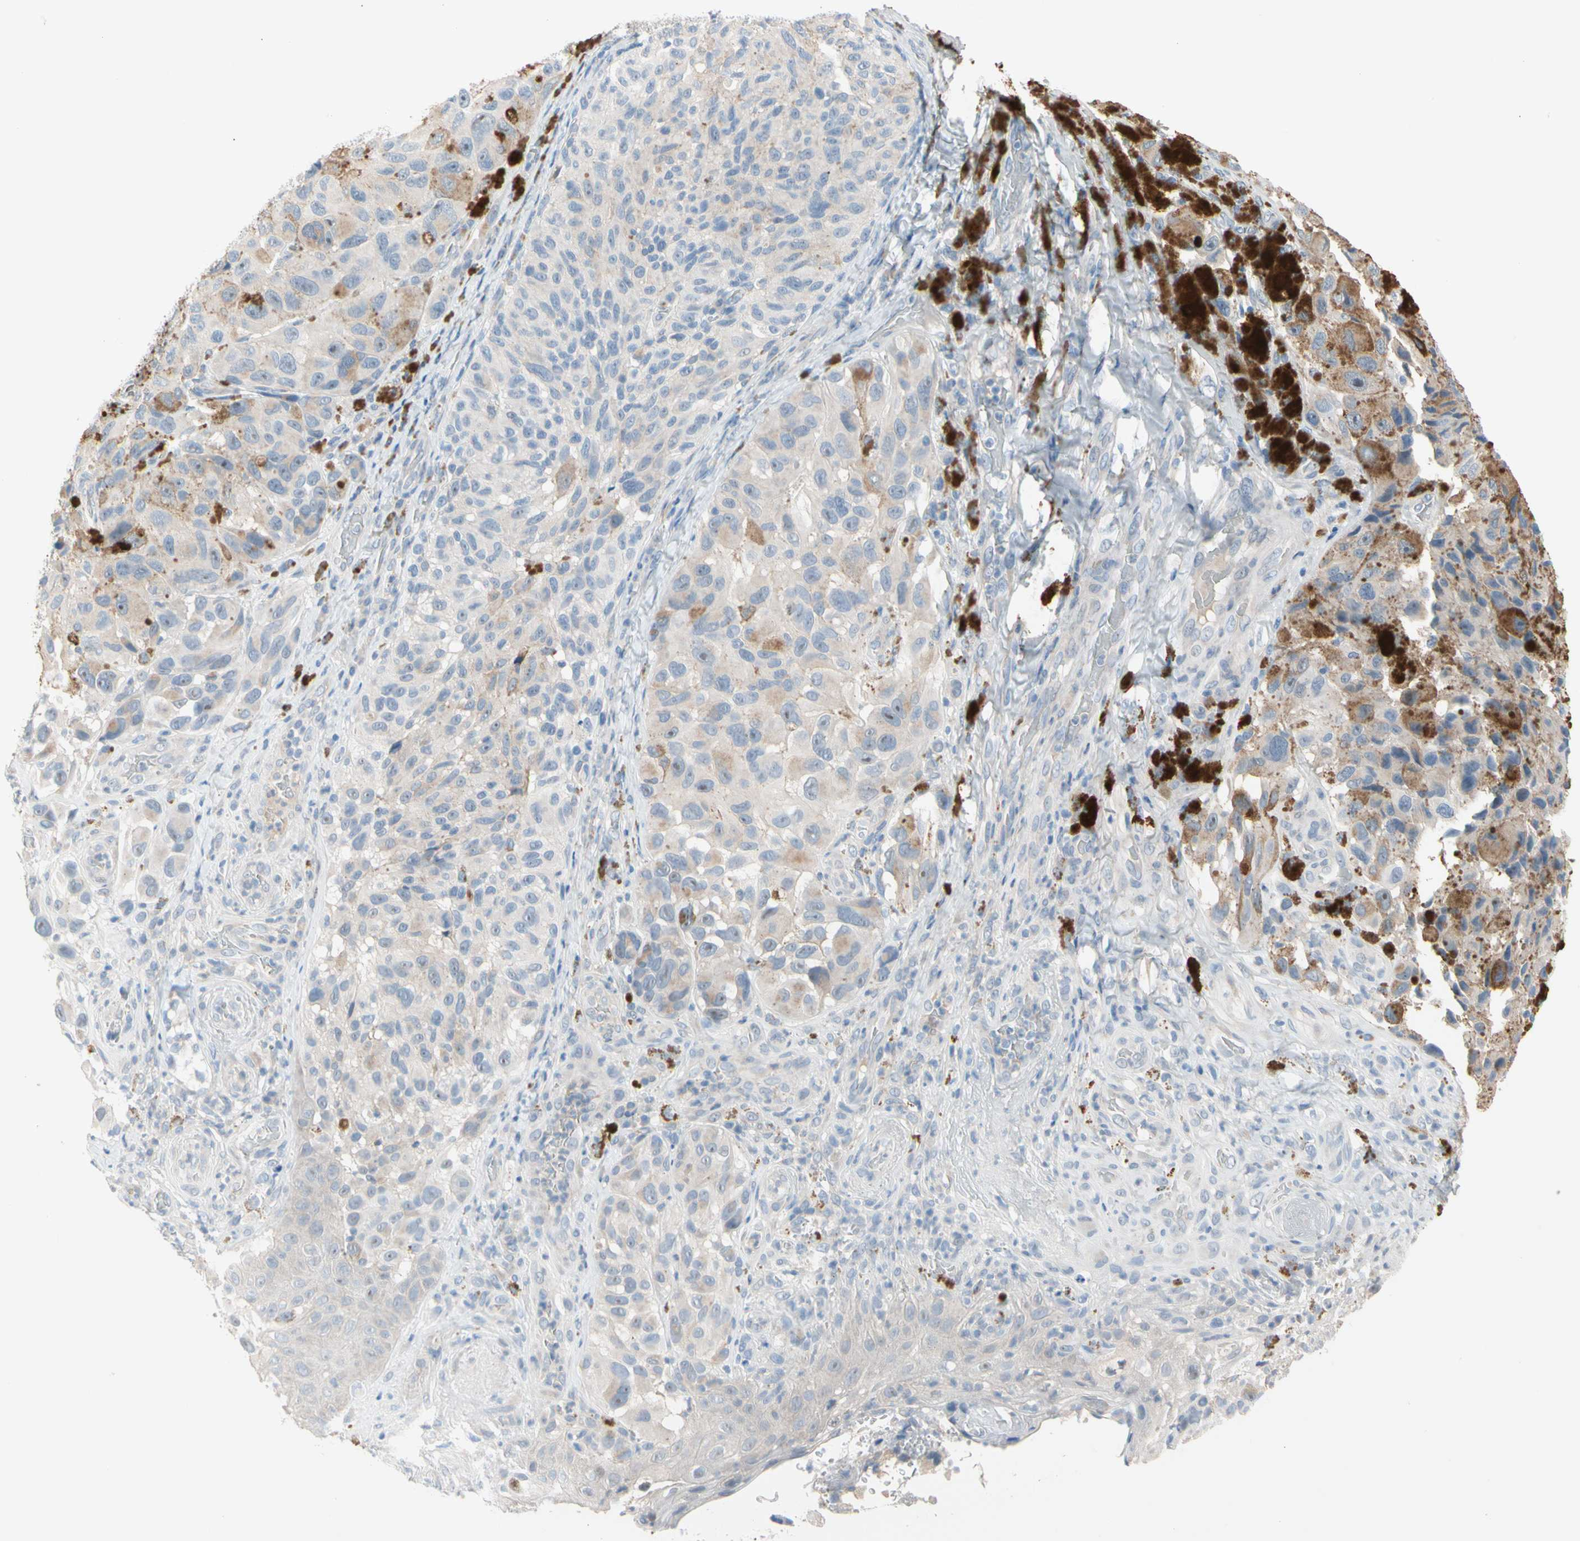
{"staining": {"intensity": "negative", "quantity": "none", "location": "none"}, "tissue": "melanoma", "cell_type": "Tumor cells", "image_type": "cancer", "snomed": [{"axis": "morphology", "description": "Malignant melanoma, NOS"}, {"axis": "topography", "description": "Skin"}], "caption": "Human malignant melanoma stained for a protein using IHC exhibits no staining in tumor cells.", "gene": "MARK1", "patient": {"sex": "female", "age": 73}}